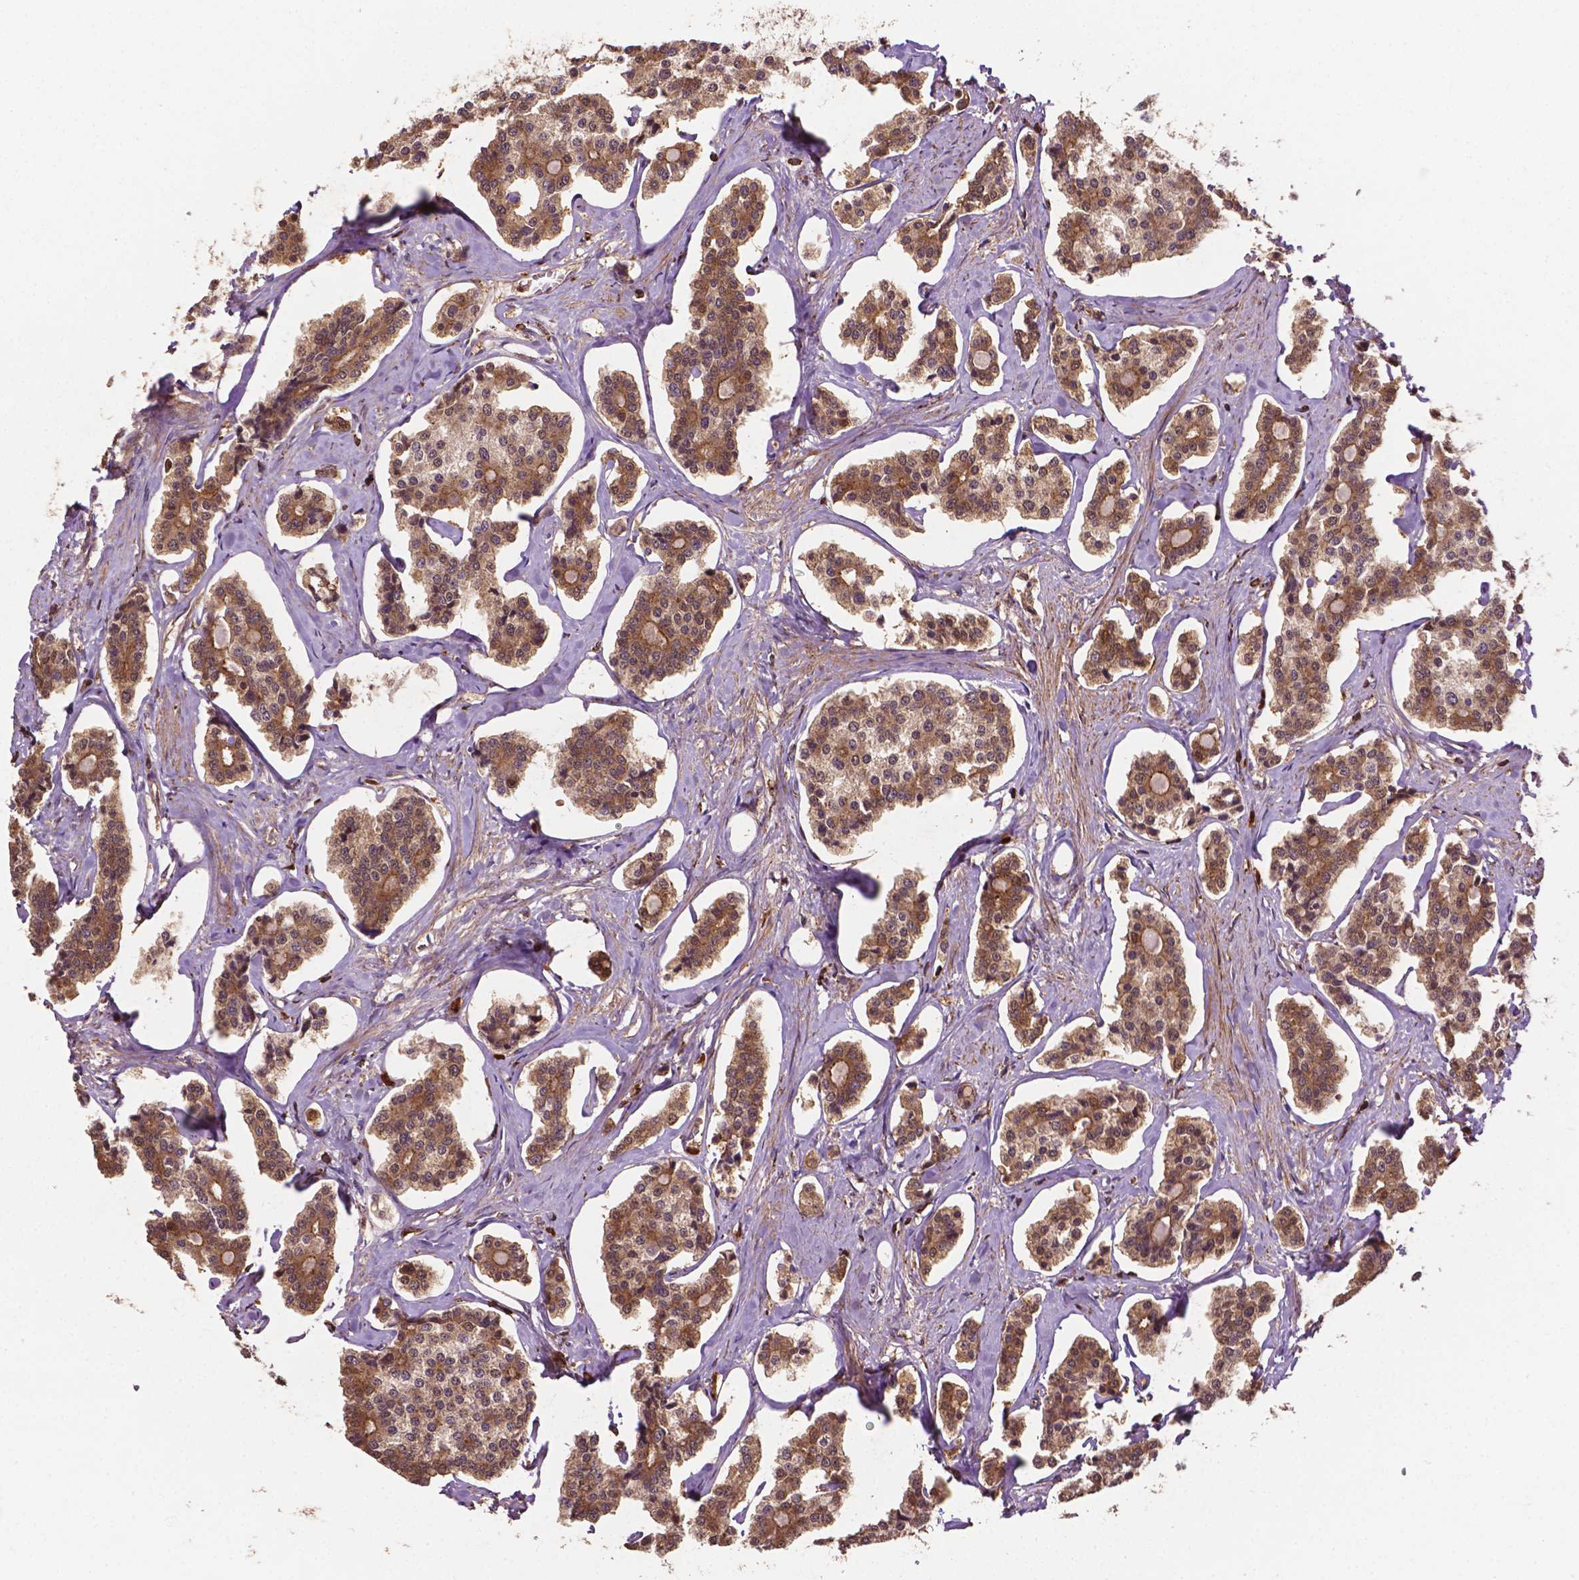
{"staining": {"intensity": "moderate", "quantity": ">75%", "location": "cytoplasmic/membranous"}, "tissue": "carcinoid", "cell_type": "Tumor cells", "image_type": "cancer", "snomed": [{"axis": "morphology", "description": "Carcinoid, malignant, NOS"}, {"axis": "topography", "description": "Small intestine"}], "caption": "Immunohistochemistry (IHC) of human carcinoid (malignant) exhibits medium levels of moderate cytoplasmic/membranous expression in approximately >75% of tumor cells.", "gene": "ZMYND19", "patient": {"sex": "female", "age": 65}}